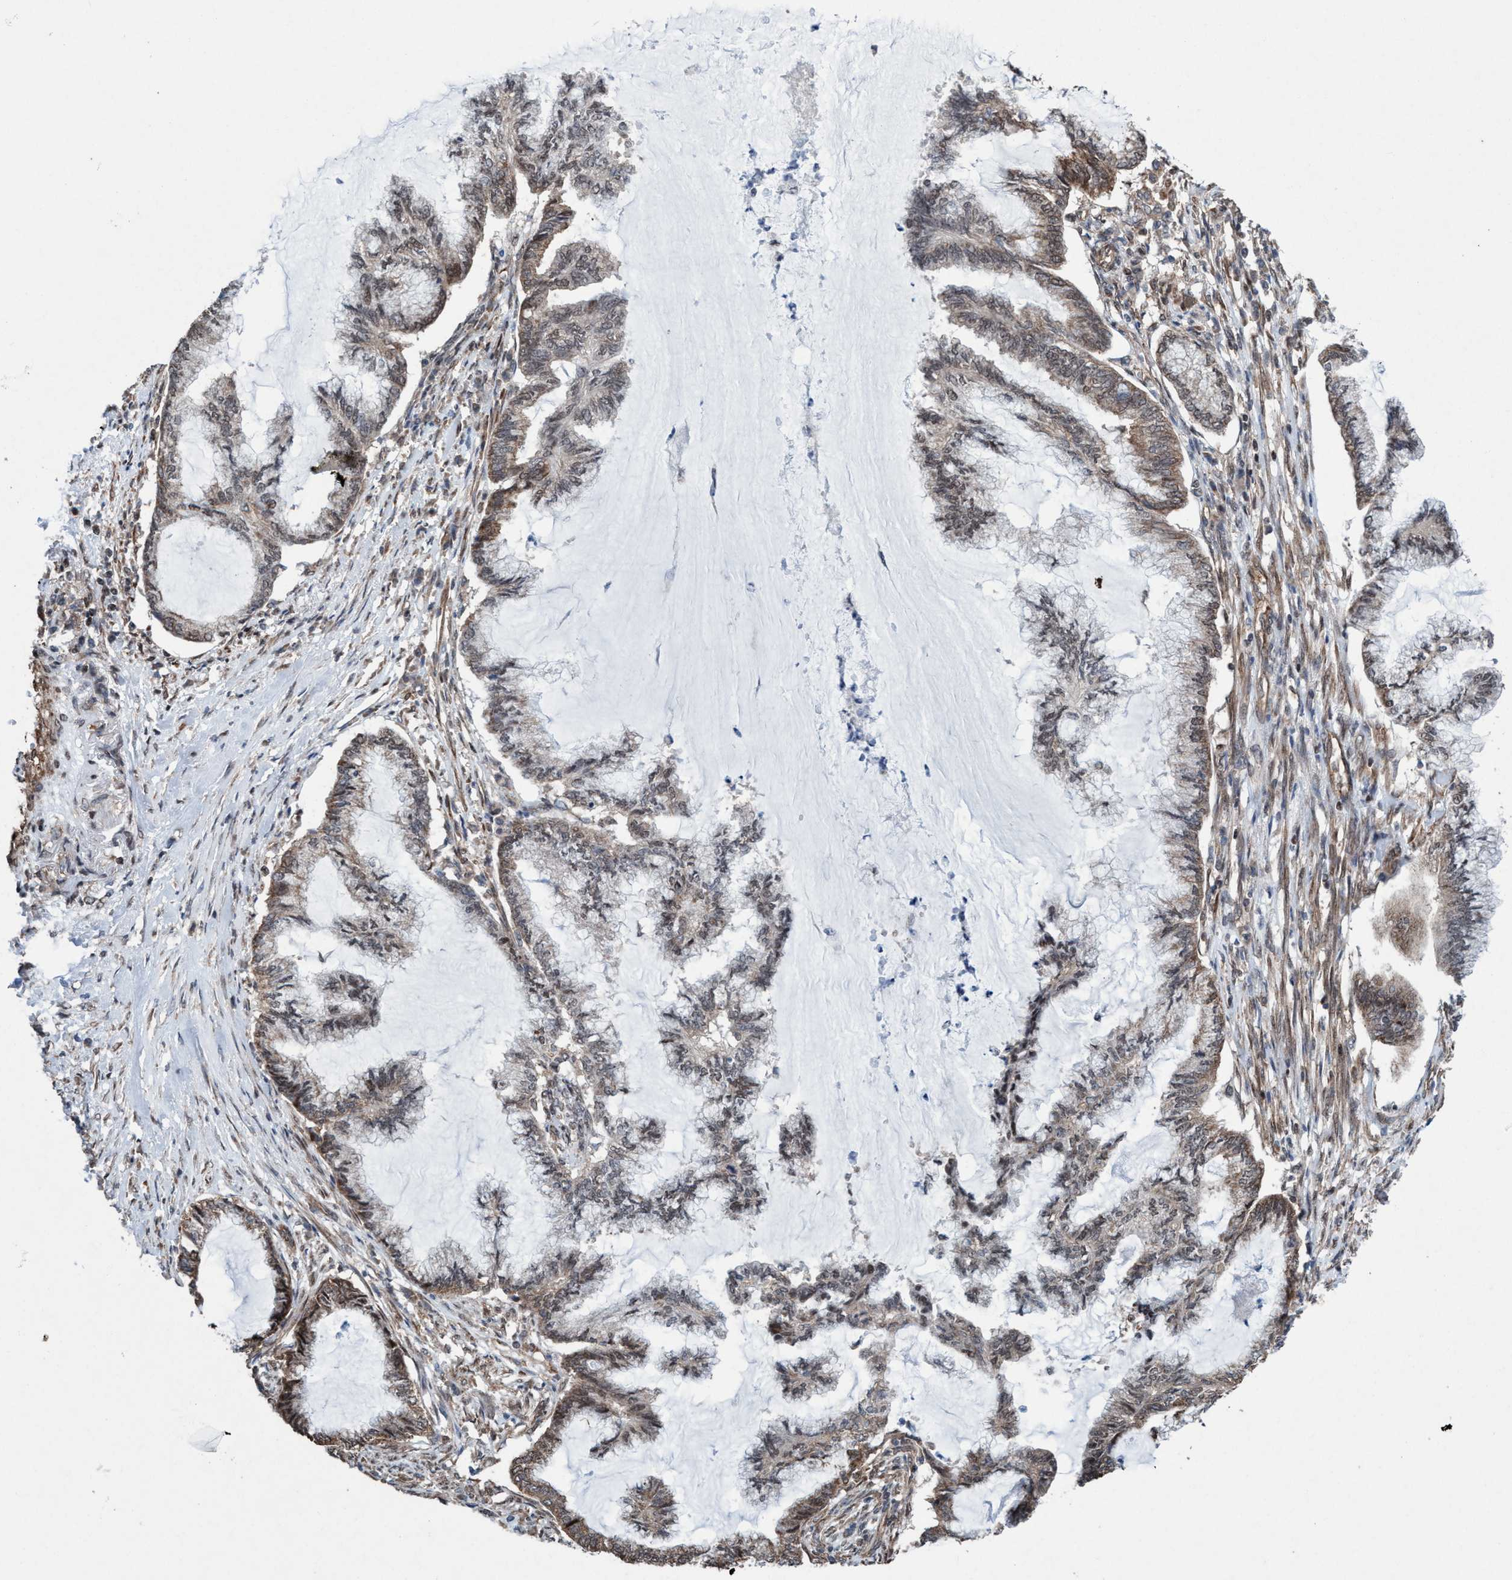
{"staining": {"intensity": "moderate", "quantity": ">75%", "location": "cytoplasmic/membranous,nuclear"}, "tissue": "endometrial cancer", "cell_type": "Tumor cells", "image_type": "cancer", "snomed": [{"axis": "morphology", "description": "Adenocarcinoma, NOS"}, {"axis": "topography", "description": "Endometrium"}], "caption": "Immunohistochemical staining of endometrial cancer (adenocarcinoma) shows medium levels of moderate cytoplasmic/membranous and nuclear protein staining in about >75% of tumor cells.", "gene": "METAP2", "patient": {"sex": "female", "age": 86}}